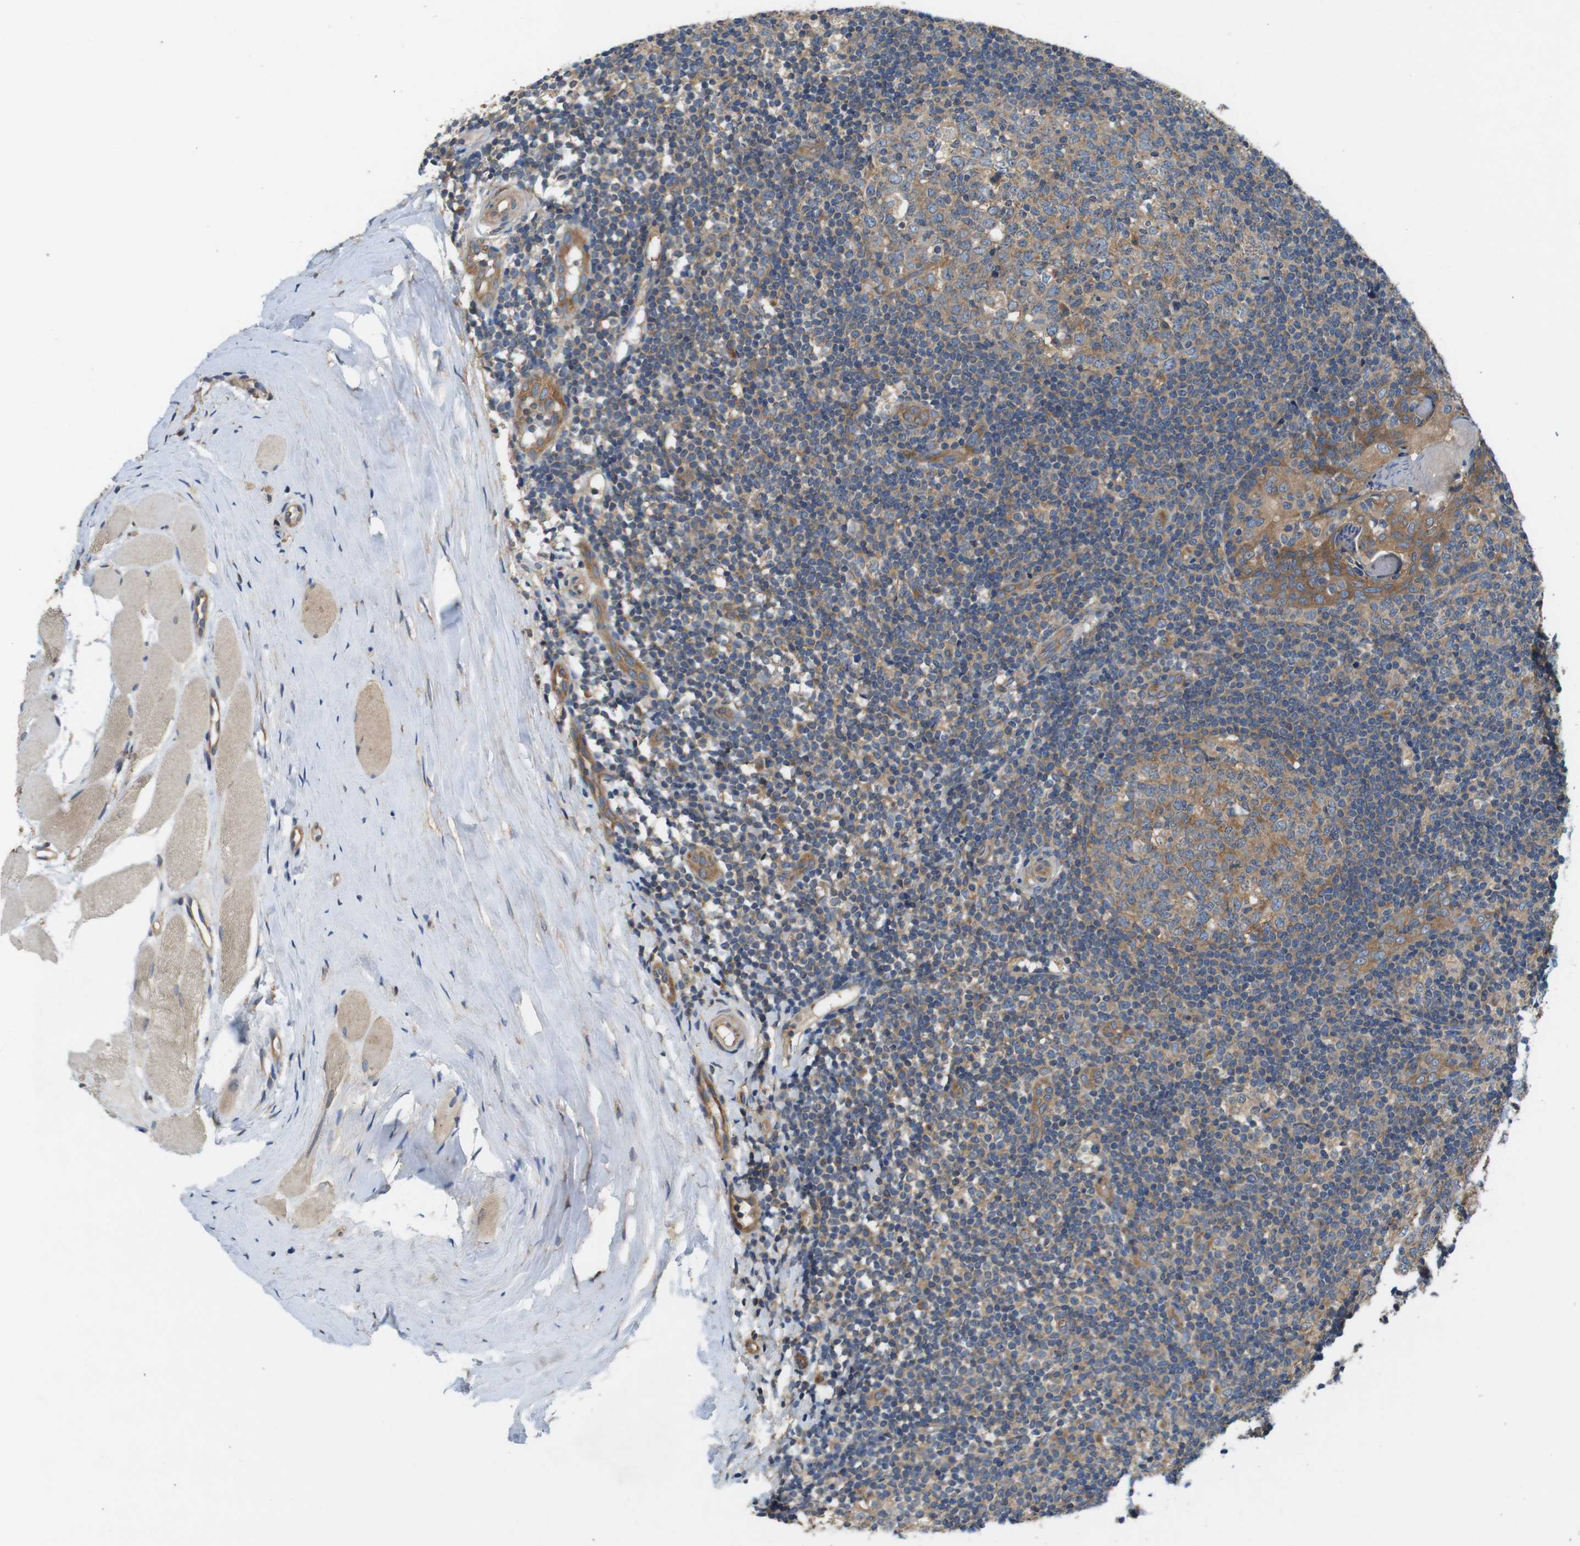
{"staining": {"intensity": "moderate", "quantity": ">75%", "location": "cytoplasmic/membranous"}, "tissue": "tonsil", "cell_type": "Germinal center cells", "image_type": "normal", "snomed": [{"axis": "morphology", "description": "Normal tissue, NOS"}, {"axis": "topography", "description": "Tonsil"}], "caption": "The image demonstrates a brown stain indicating the presence of a protein in the cytoplasmic/membranous of germinal center cells in tonsil. The staining is performed using DAB (3,3'-diaminobenzidine) brown chromogen to label protein expression. The nuclei are counter-stained blue using hematoxylin.", "gene": "DCTN1", "patient": {"sex": "female", "age": 19}}